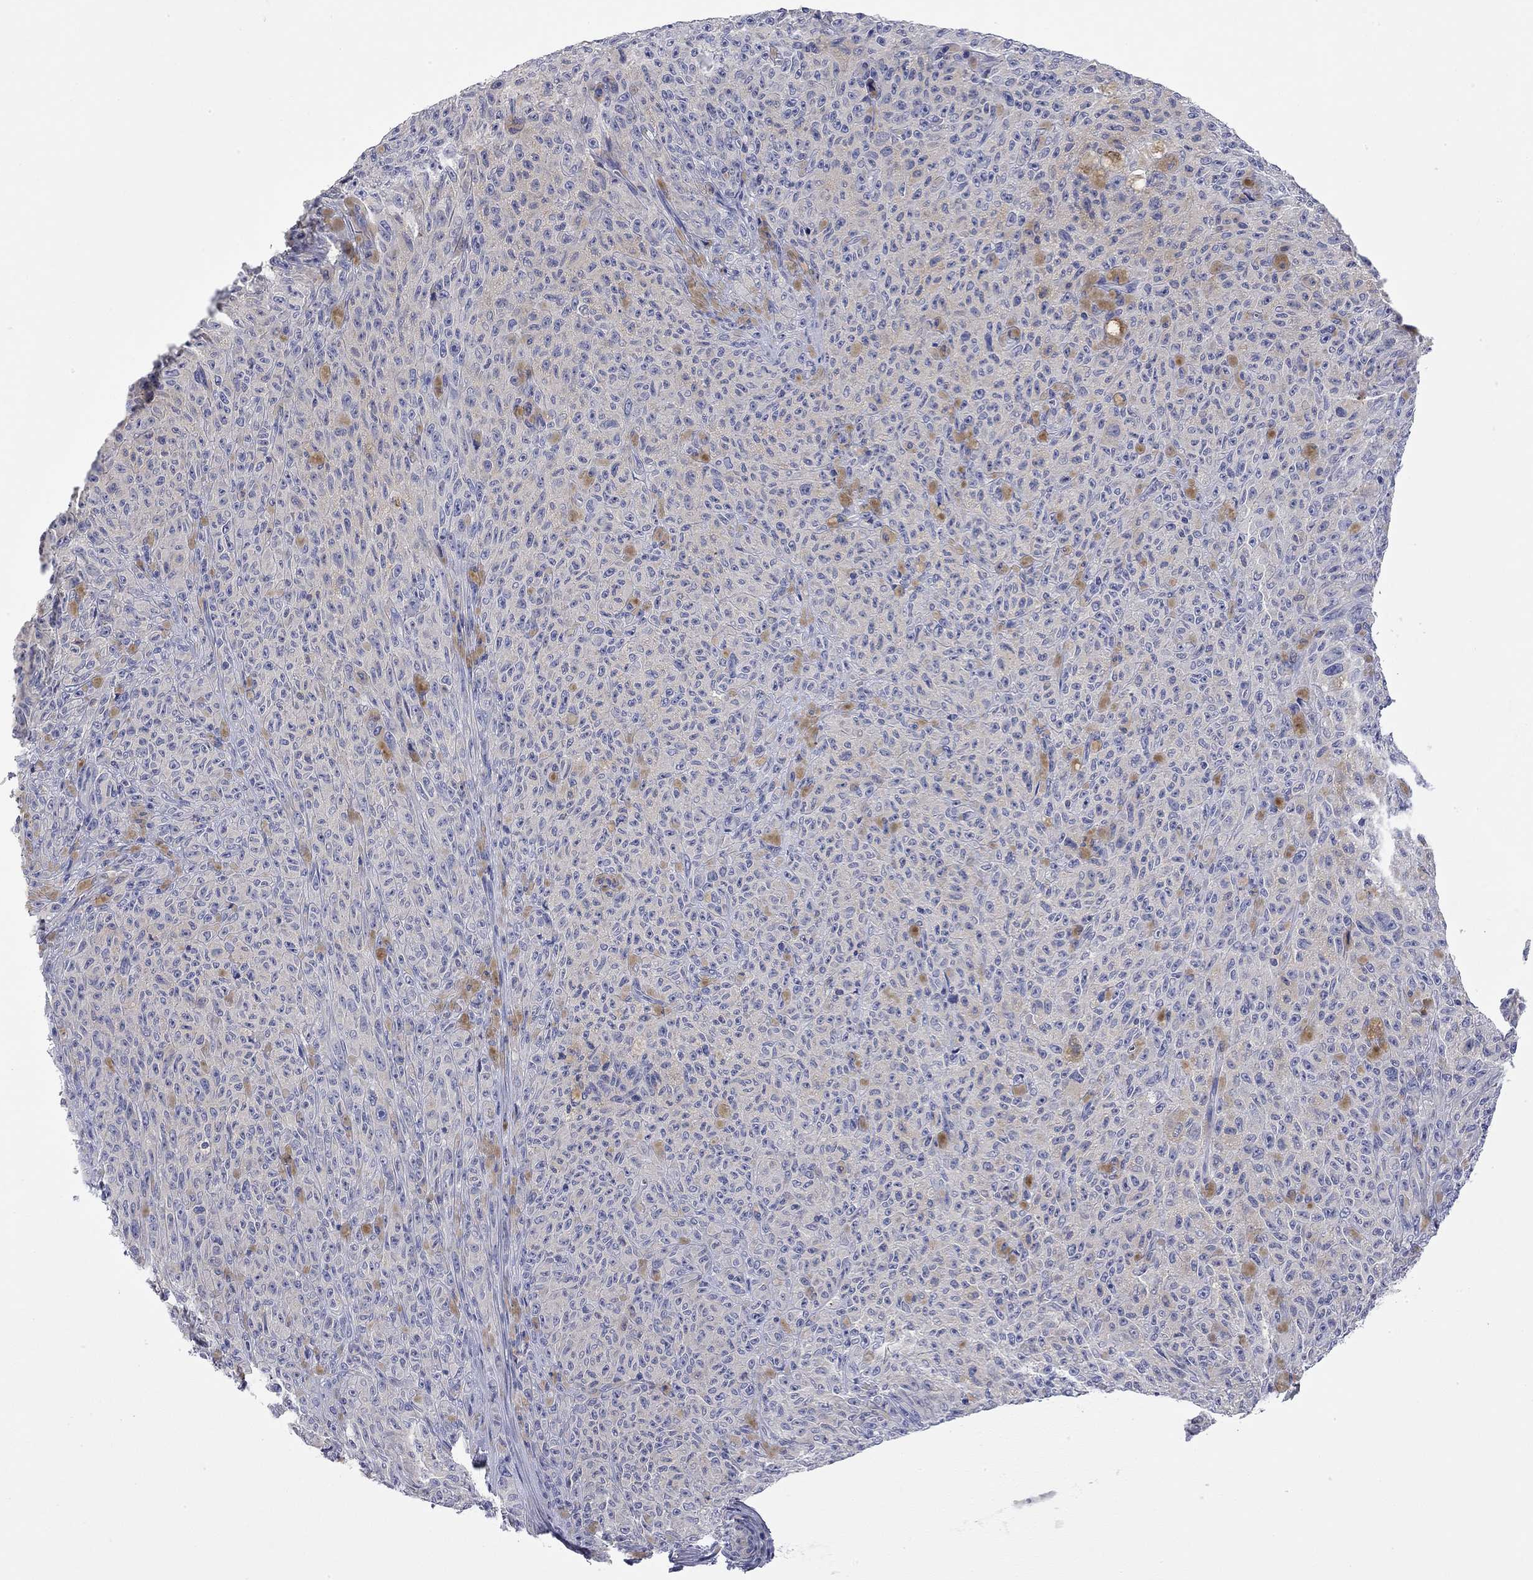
{"staining": {"intensity": "negative", "quantity": "none", "location": "none"}, "tissue": "melanoma", "cell_type": "Tumor cells", "image_type": "cancer", "snomed": [{"axis": "morphology", "description": "Malignant melanoma, NOS"}, {"axis": "topography", "description": "Skin"}], "caption": "Melanoma was stained to show a protein in brown. There is no significant staining in tumor cells.", "gene": "ABCB4", "patient": {"sex": "female", "age": 82}}